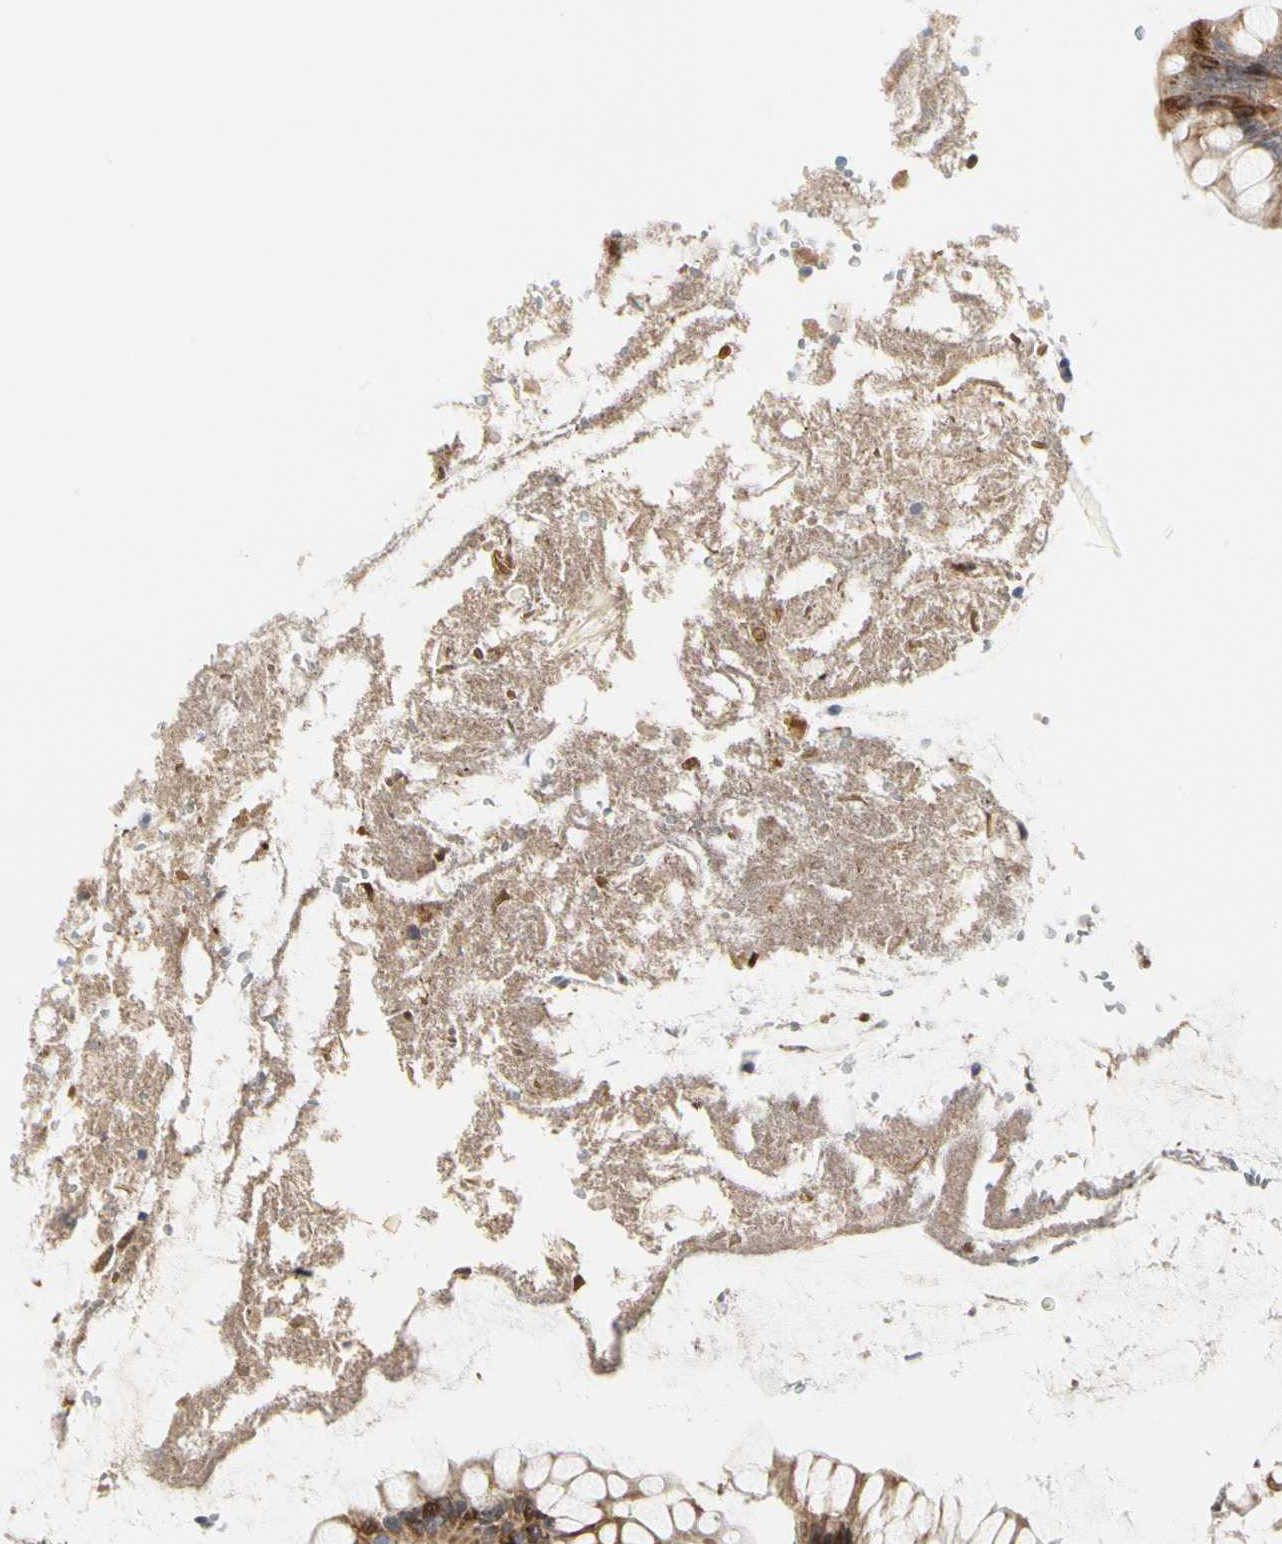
{"staining": {"intensity": "negative", "quantity": "none", "location": "none"}, "tissue": "colon", "cell_type": "Endothelial cells", "image_type": "normal", "snomed": [{"axis": "morphology", "description": "Normal tissue, NOS"}, {"axis": "topography", "description": "Colon"}], "caption": "IHC histopathology image of benign colon: colon stained with DAB demonstrates no significant protein positivity in endothelial cells.", "gene": "SHANK2", "patient": {"sex": "female", "age": 46}}